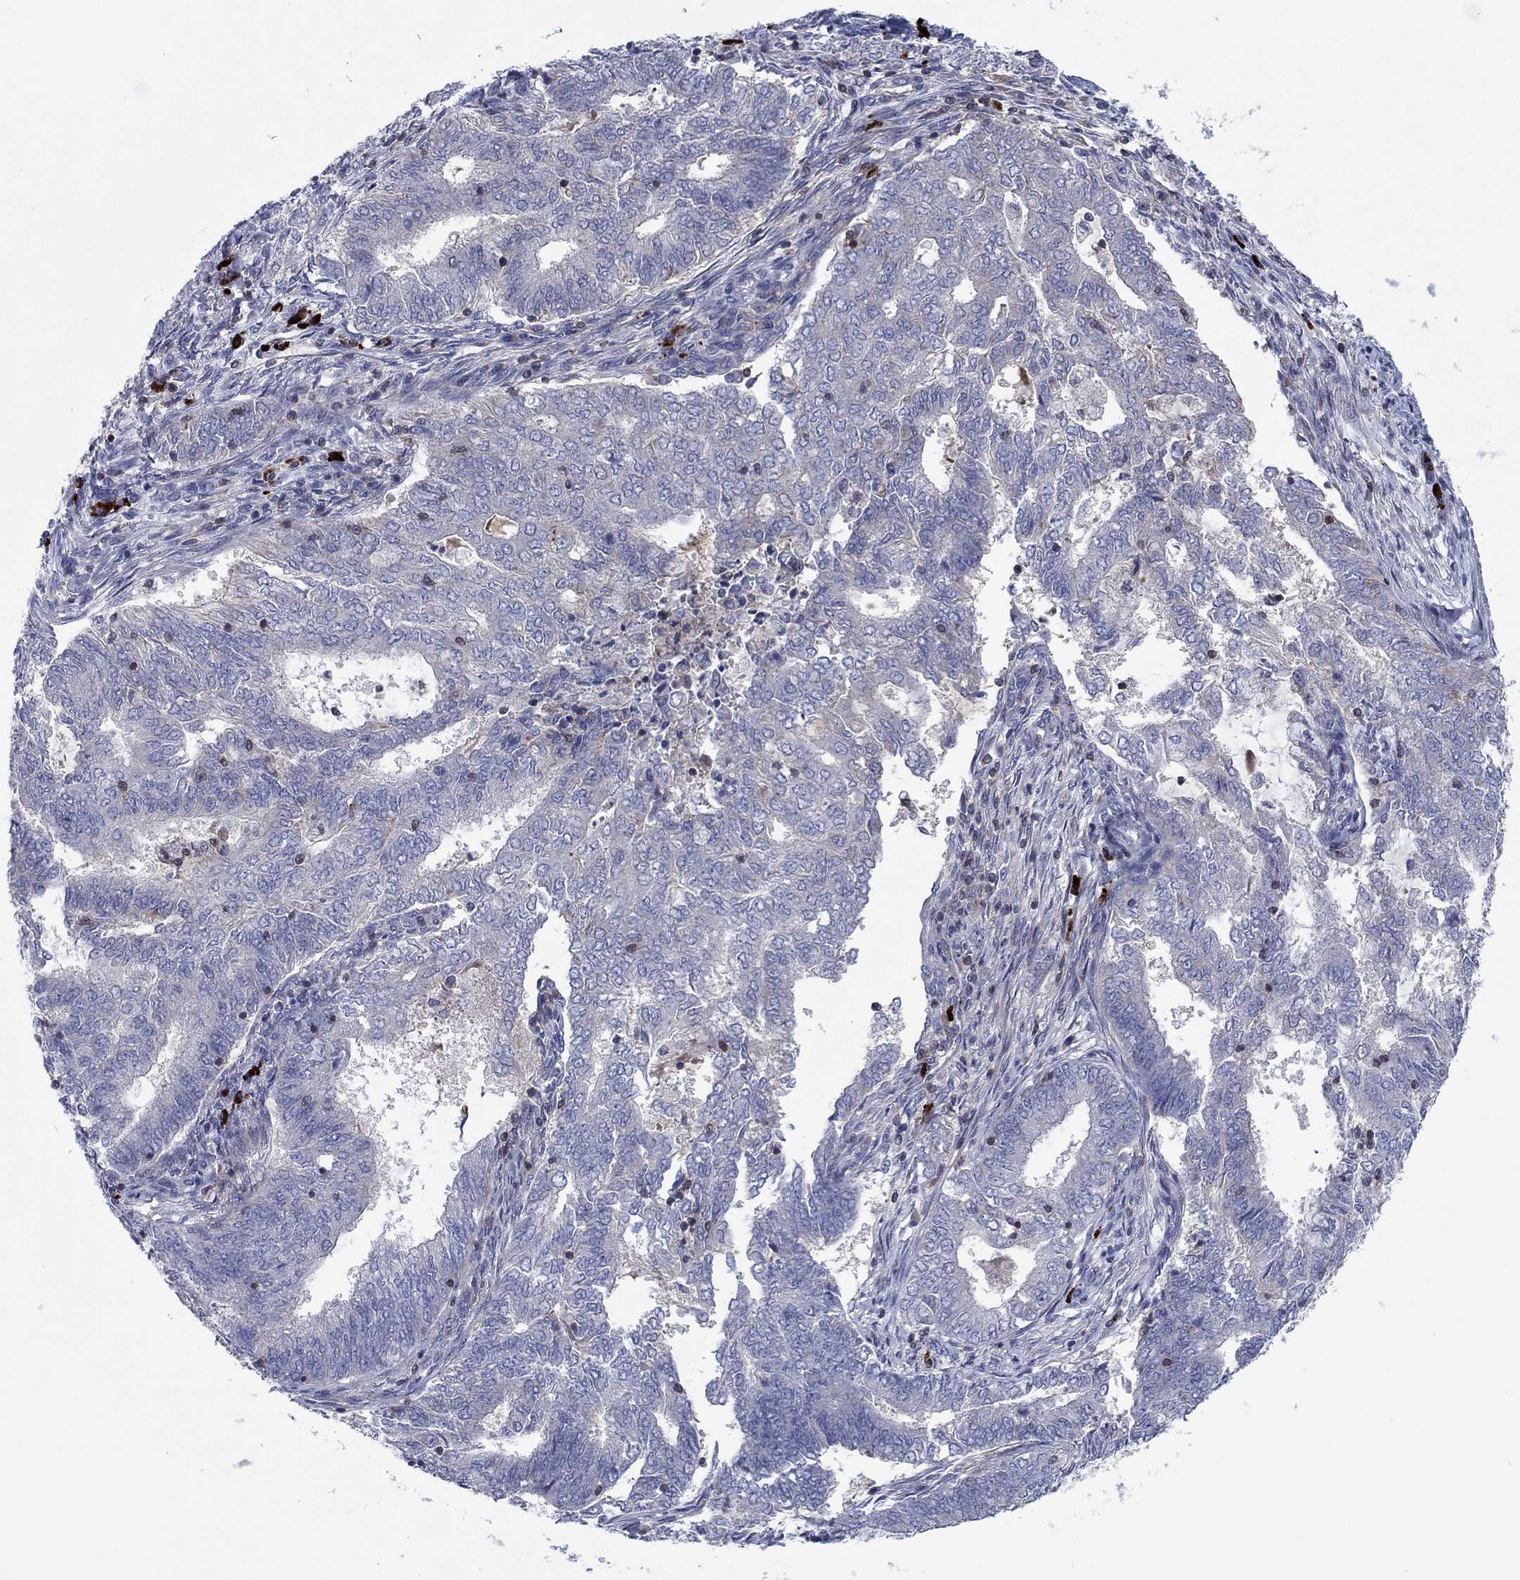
{"staining": {"intensity": "negative", "quantity": "none", "location": "none"}, "tissue": "endometrial cancer", "cell_type": "Tumor cells", "image_type": "cancer", "snomed": [{"axis": "morphology", "description": "Adenocarcinoma, NOS"}, {"axis": "topography", "description": "Endometrium"}], "caption": "An immunohistochemistry histopathology image of adenocarcinoma (endometrial) is shown. There is no staining in tumor cells of adenocarcinoma (endometrial). (Immunohistochemistry, brightfield microscopy, high magnification).", "gene": "PVR", "patient": {"sex": "female", "age": 62}}